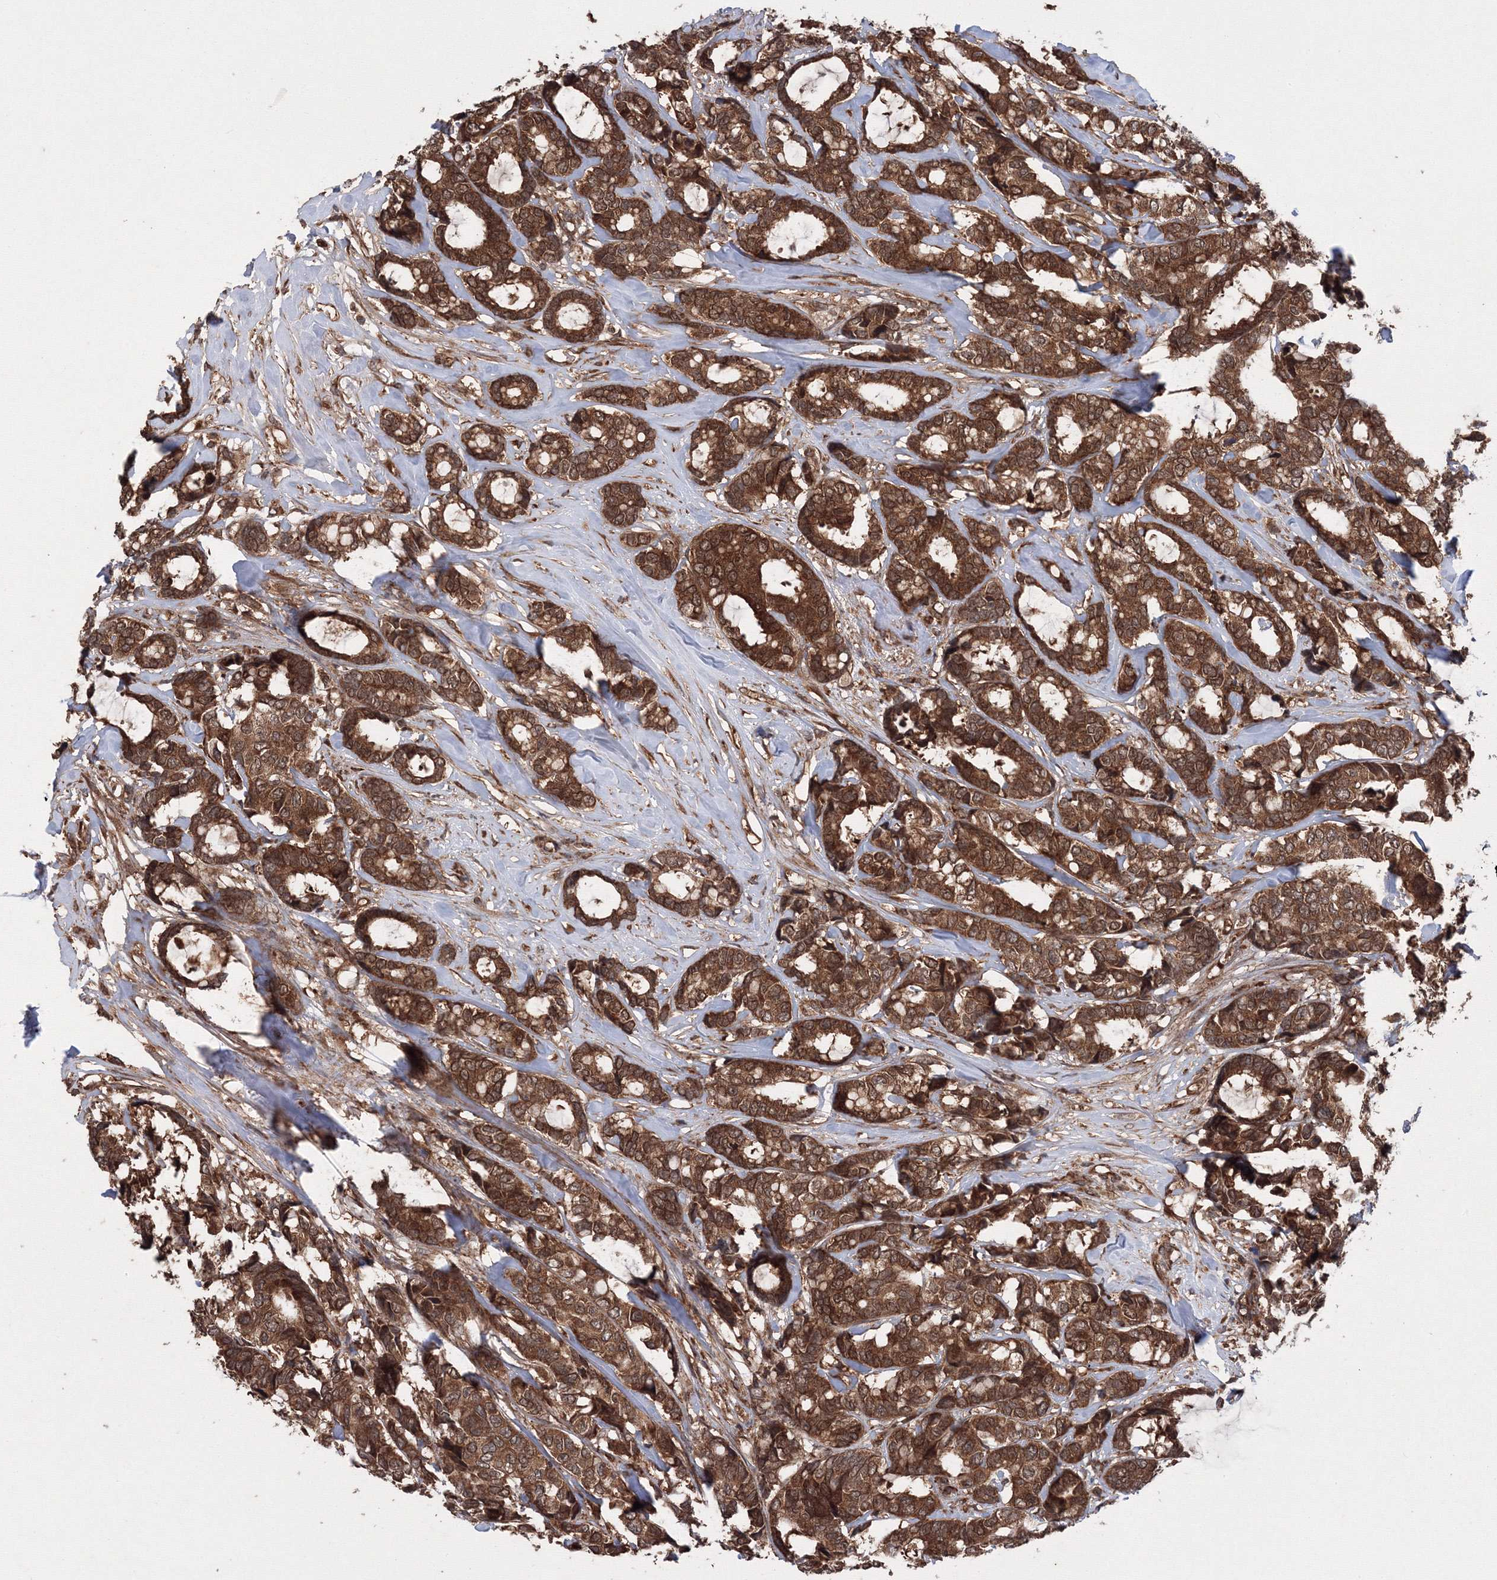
{"staining": {"intensity": "strong", "quantity": ">75%", "location": "cytoplasmic/membranous"}, "tissue": "breast cancer", "cell_type": "Tumor cells", "image_type": "cancer", "snomed": [{"axis": "morphology", "description": "Duct carcinoma"}, {"axis": "topography", "description": "Breast"}], "caption": "High-power microscopy captured an immunohistochemistry photomicrograph of breast cancer (intraductal carcinoma), revealing strong cytoplasmic/membranous positivity in approximately >75% of tumor cells.", "gene": "ATG3", "patient": {"sex": "female", "age": 87}}